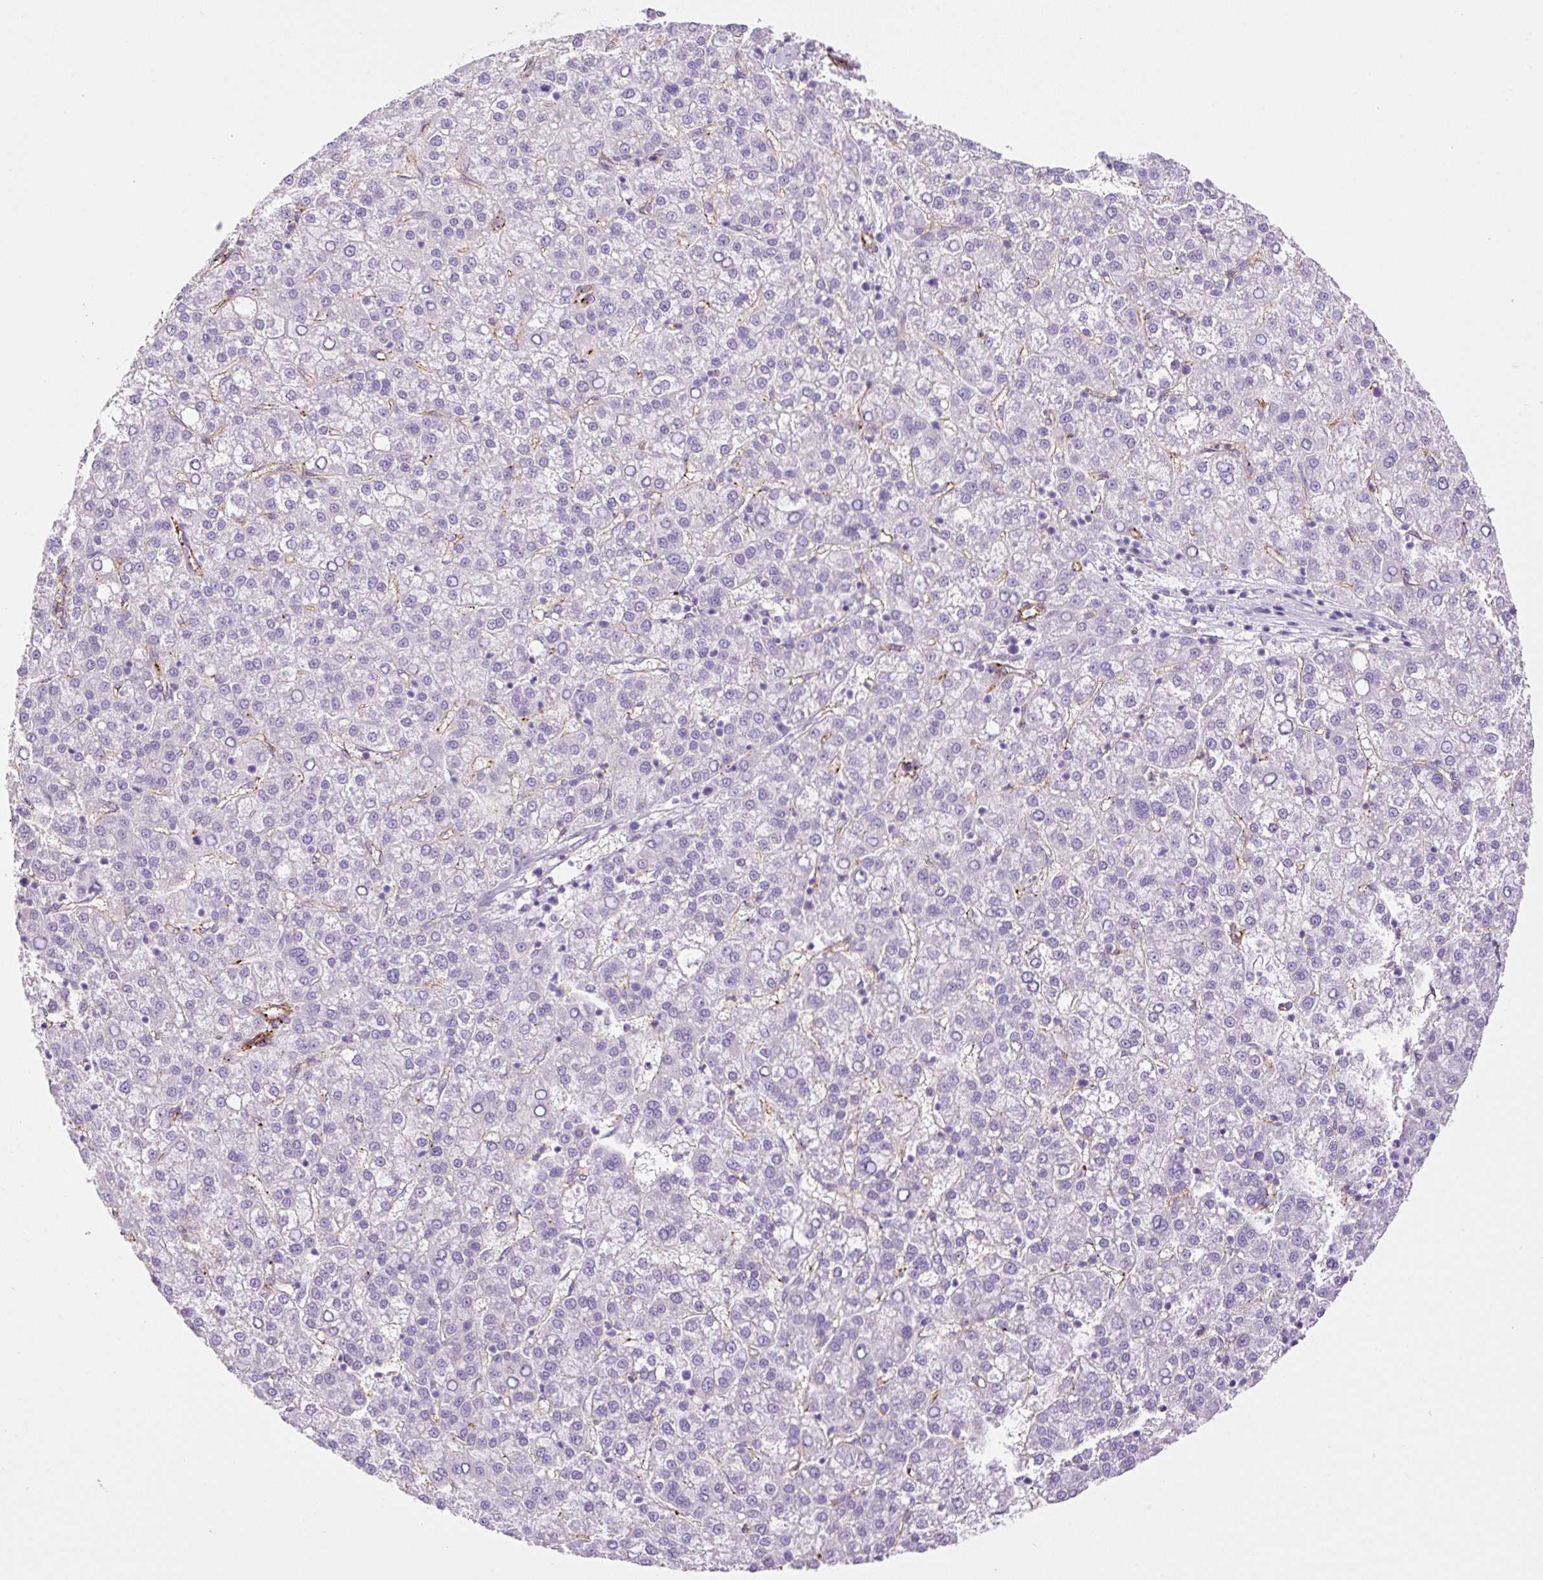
{"staining": {"intensity": "negative", "quantity": "none", "location": "none"}, "tissue": "liver cancer", "cell_type": "Tumor cells", "image_type": "cancer", "snomed": [{"axis": "morphology", "description": "Carcinoma, Hepatocellular, NOS"}, {"axis": "topography", "description": "Liver"}], "caption": "There is no significant positivity in tumor cells of hepatocellular carcinoma (liver).", "gene": "EHD3", "patient": {"sex": "female", "age": 58}}